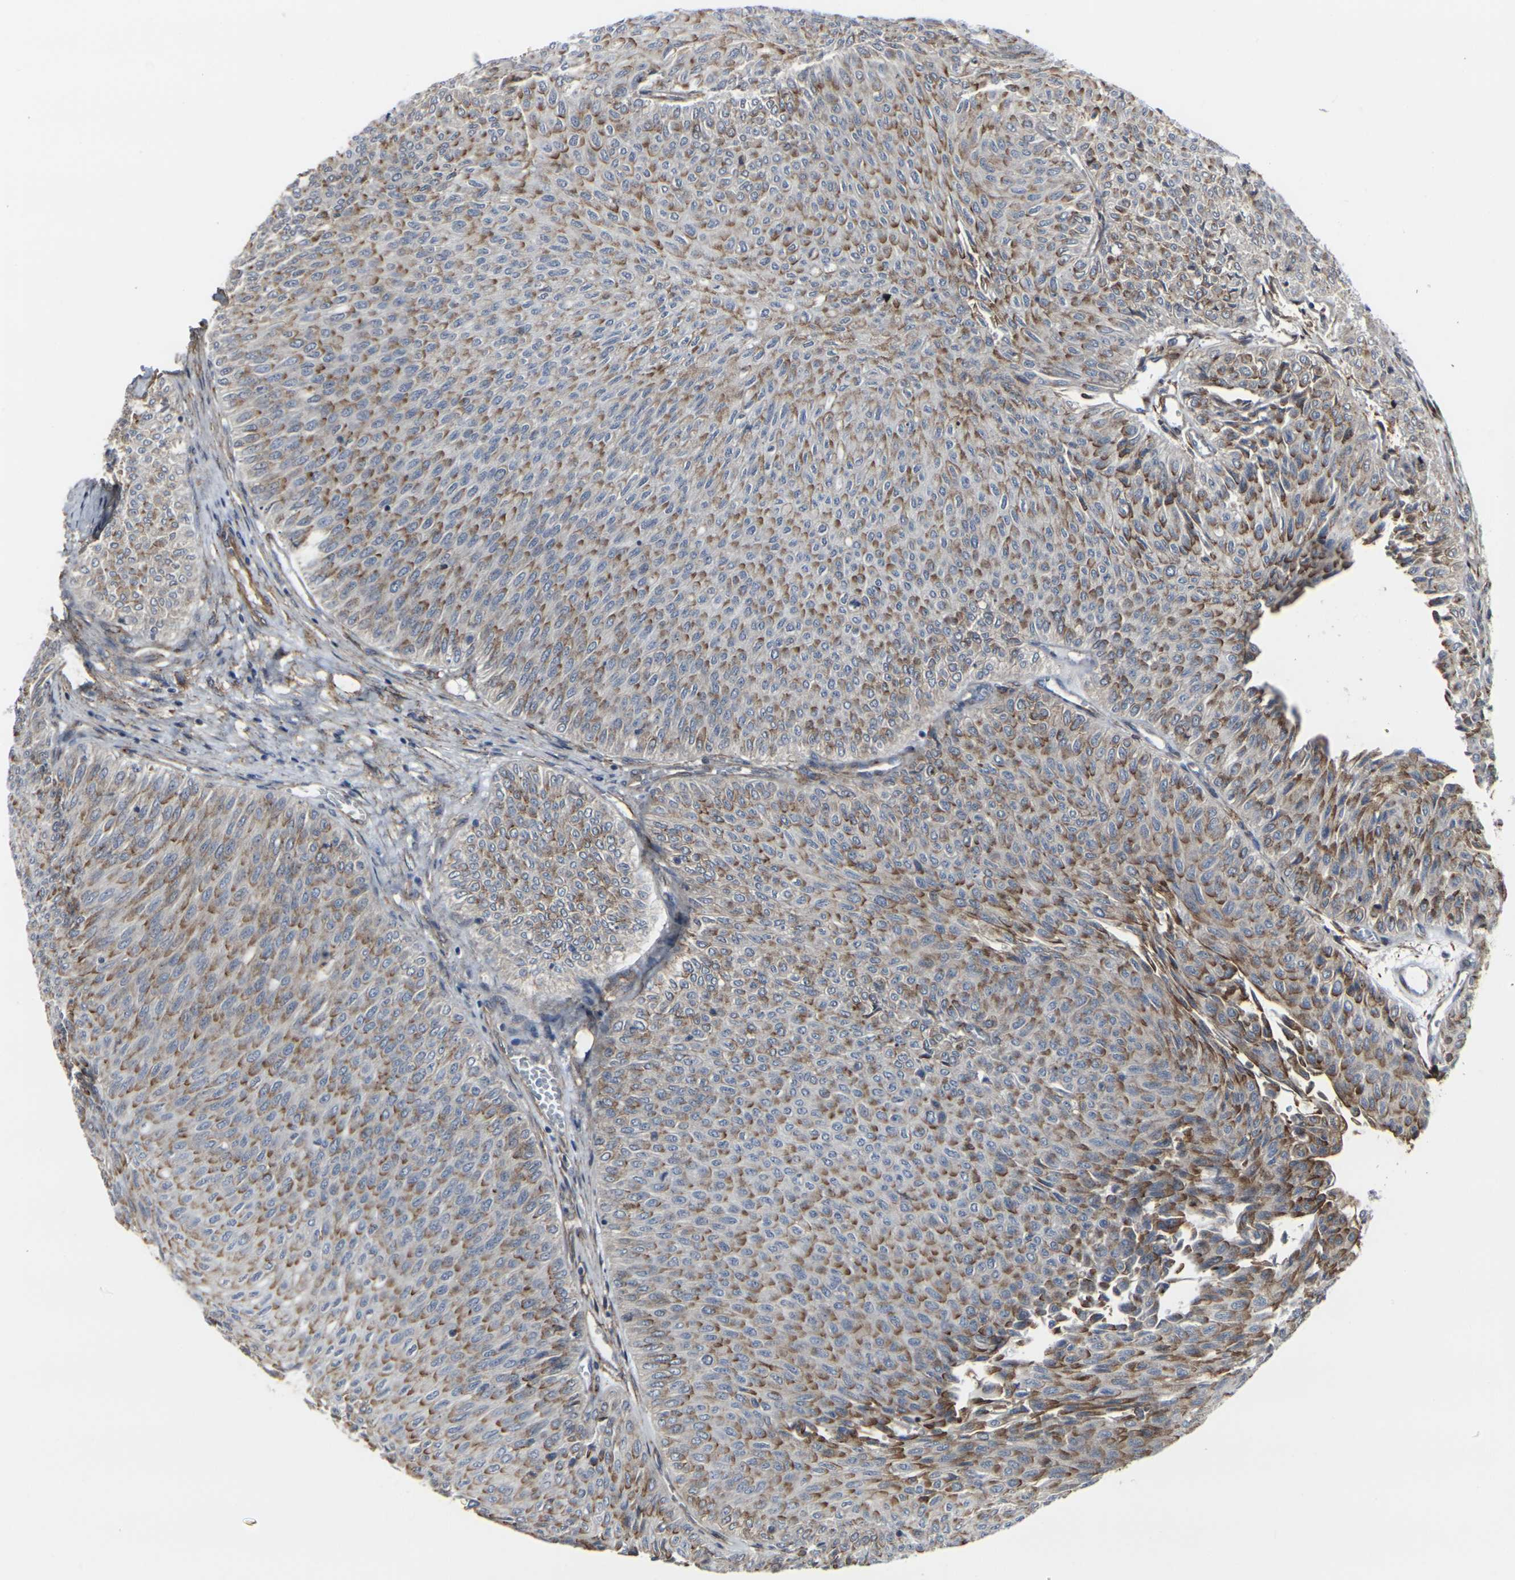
{"staining": {"intensity": "moderate", "quantity": ">75%", "location": "cytoplasmic/membranous"}, "tissue": "urothelial cancer", "cell_type": "Tumor cells", "image_type": "cancer", "snomed": [{"axis": "morphology", "description": "Urothelial carcinoma, Low grade"}, {"axis": "topography", "description": "Urinary bladder"}], "caption": "Immunohistochemistry micrograph of neoplastic tissue: human urothelial cancer stained using IHC reveals medium levels of moderate protein expression localized specifically in the cytoplasmic/membranous of tumor cells, appearing as a cytoplasmic/membranous brown color.", "gene": "MYOF", "patient": {"sex": "male", "age": 78}}